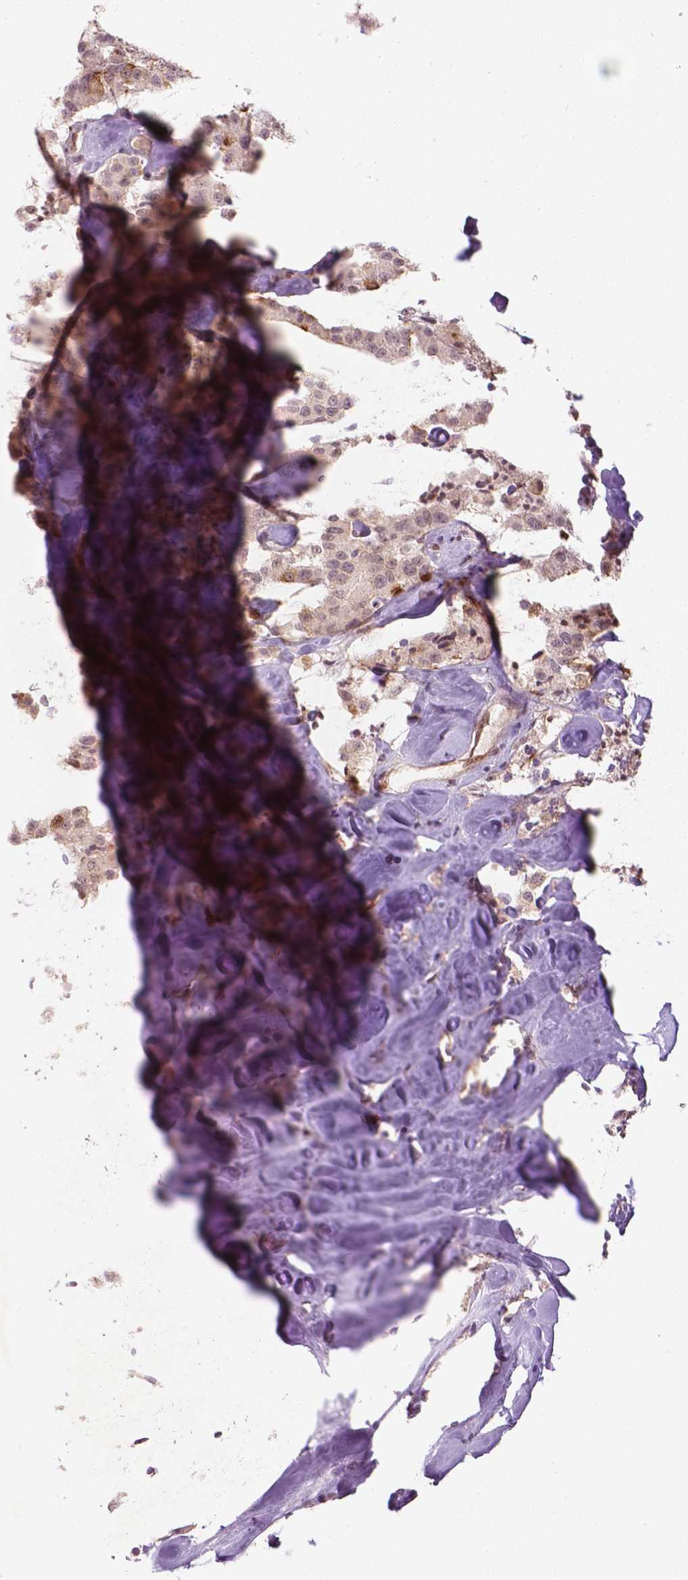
{"staining": {"intensity": "negative", "quantity": "none", "location": "none"}, "tissue": "carcinoid", "cell_type": "Tumor cells", "image_type": "cancer", "snomed": [{"axis": "morphology", "description": "Carcinoid, malignant, NOS"}, {"axis": "topography", "description": "Pancreas"}], "caption": "High magnification brightfield microscopy of carcinoid stained with DAB (brown) and counterstained with hematoxylin (blue): tumor cells show no significant expression.", "gene": "NFAT5", "patient": {"sex": "male", "age": 41}}